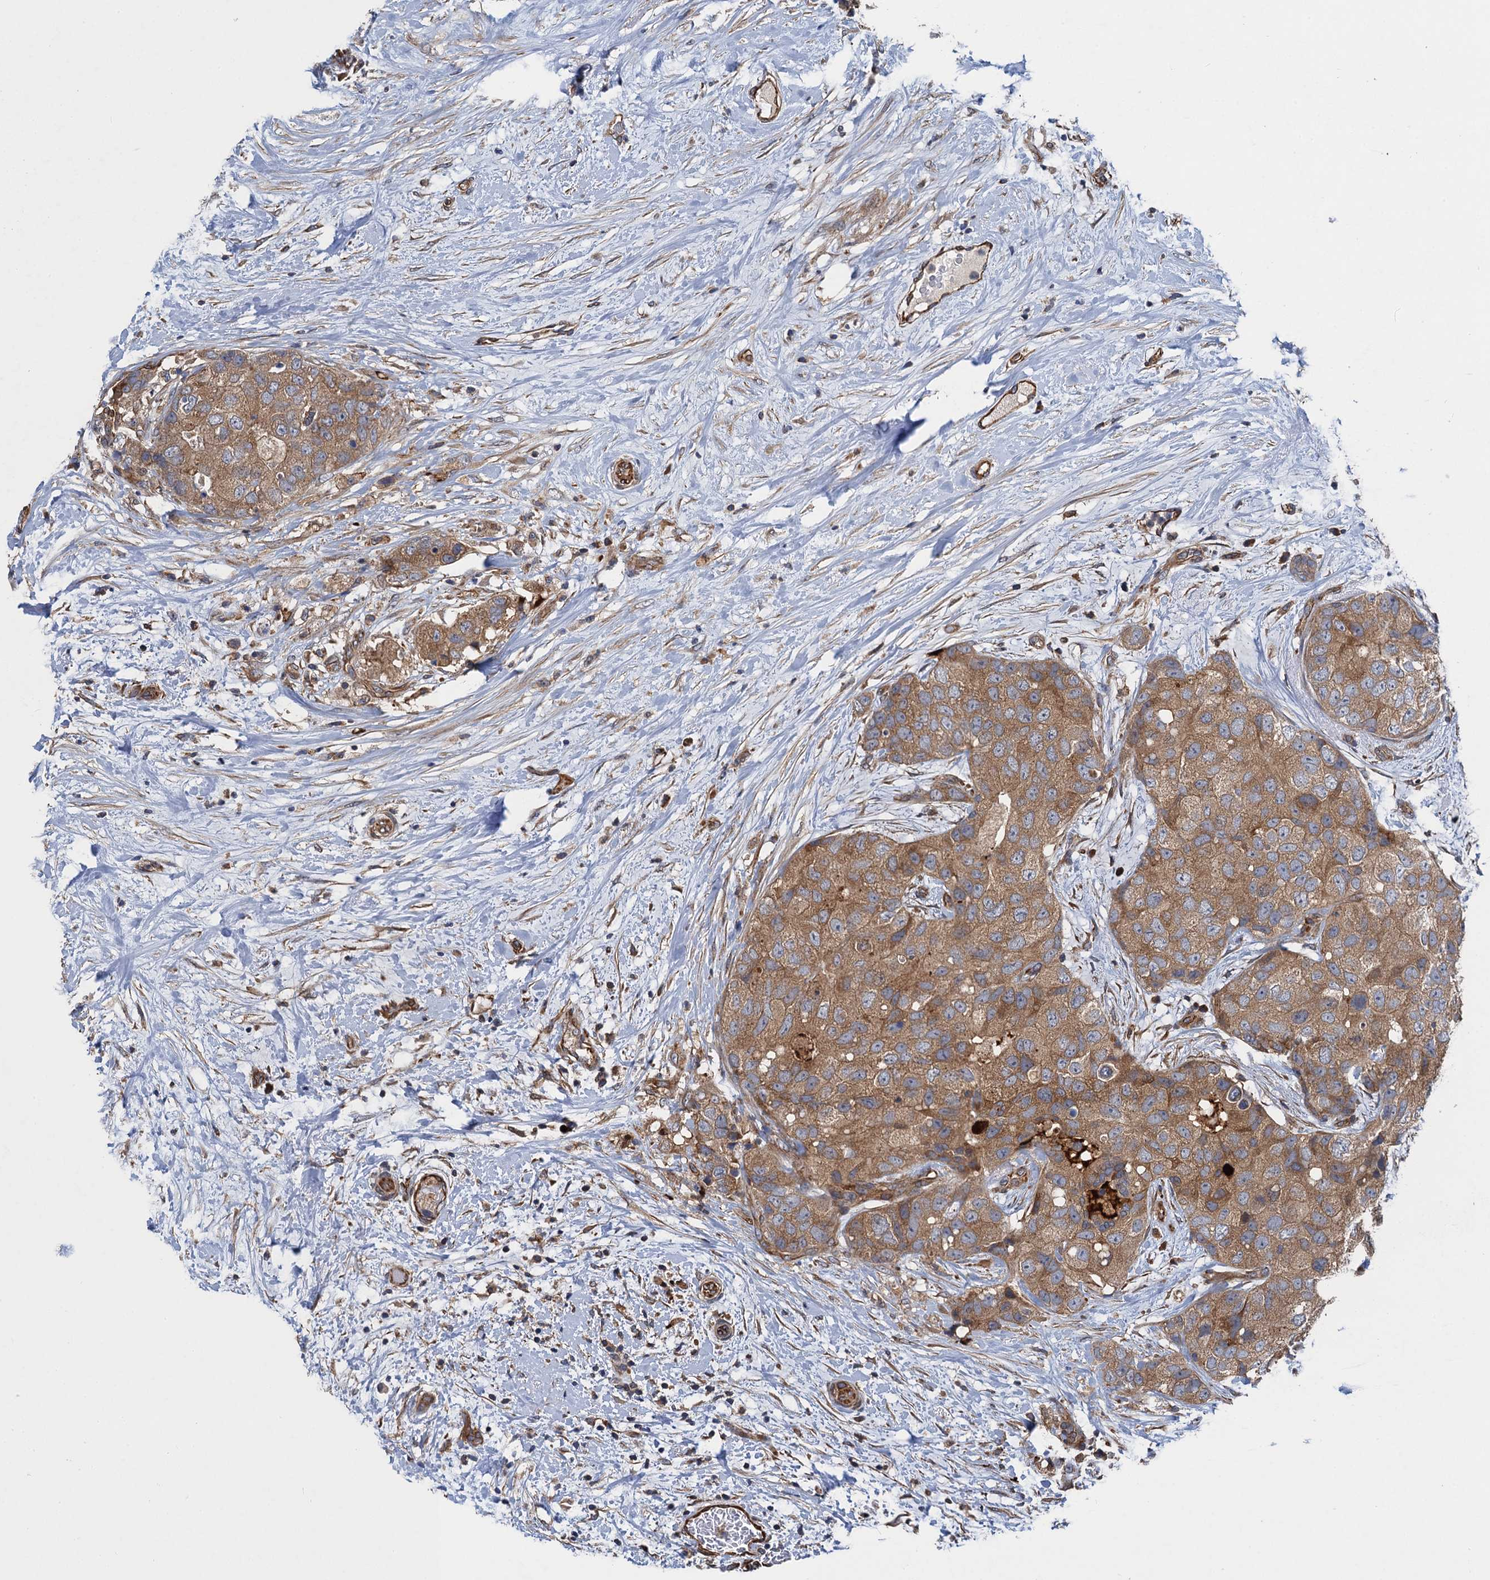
{"staining": {"intensity": "moderate", "quantity": ">75%", "location": "cytoplasmic/membranous"}, "tissue": "breast cancer", "cell_type": "Tumor cells", "image_type": "cancer", "snomed": [{"axis": "morphology", "description": "Duct carcinoma"}, {"axis": "topography", "description": "Breast"}], "caption": "Human breast infiltrating ductal carcinoma stained for a protein (brown) shows moderate cytoplasmic/membranous positive positivity in approximately >75% of tumor cells.", "gene": "PJA2", "patient": {"sex": "female", "age": 62}}